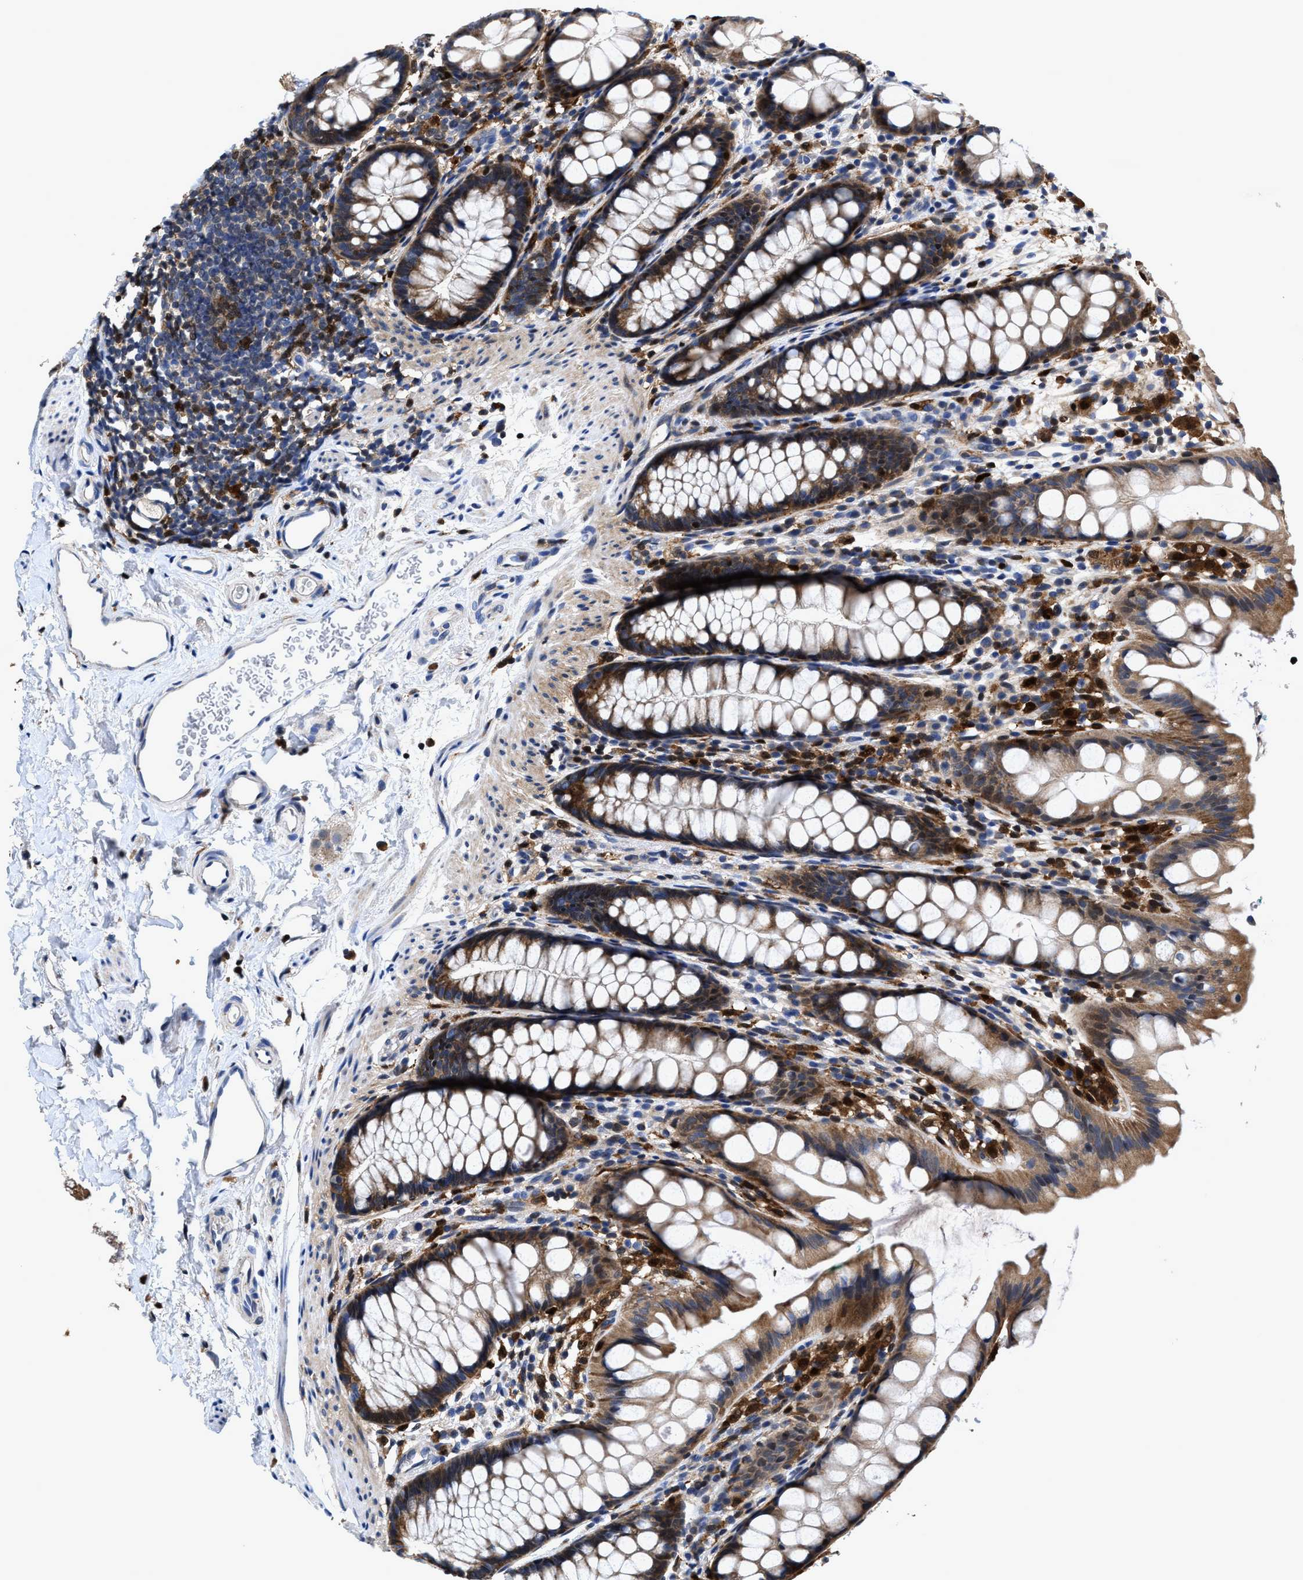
{"staining": {"intensity": "strong", "quantity": ">75%", "location": "cytoplasmic/membranous"}, "tissue": "rectum", "cell_type": "Glandular cells", "image_type": "normal", "snomed": [{"axis": "morphology", "description": "Normal tissue, NOS"}, {"axis": "topography", "description": "Rectum"}], "caption": "An IHC histopathology image of unremarkable tissue is shown. Protein staining in brown labels strong cytoplasmic/membranous positivity in rectum within glandular cells. The staining is performed using DAB brown chromogen to label protein expression. The nuclei are counter-stained blue using hematoxylin.", "gene": "RGS10", "patient": {"sex": "female", "age": 65}}